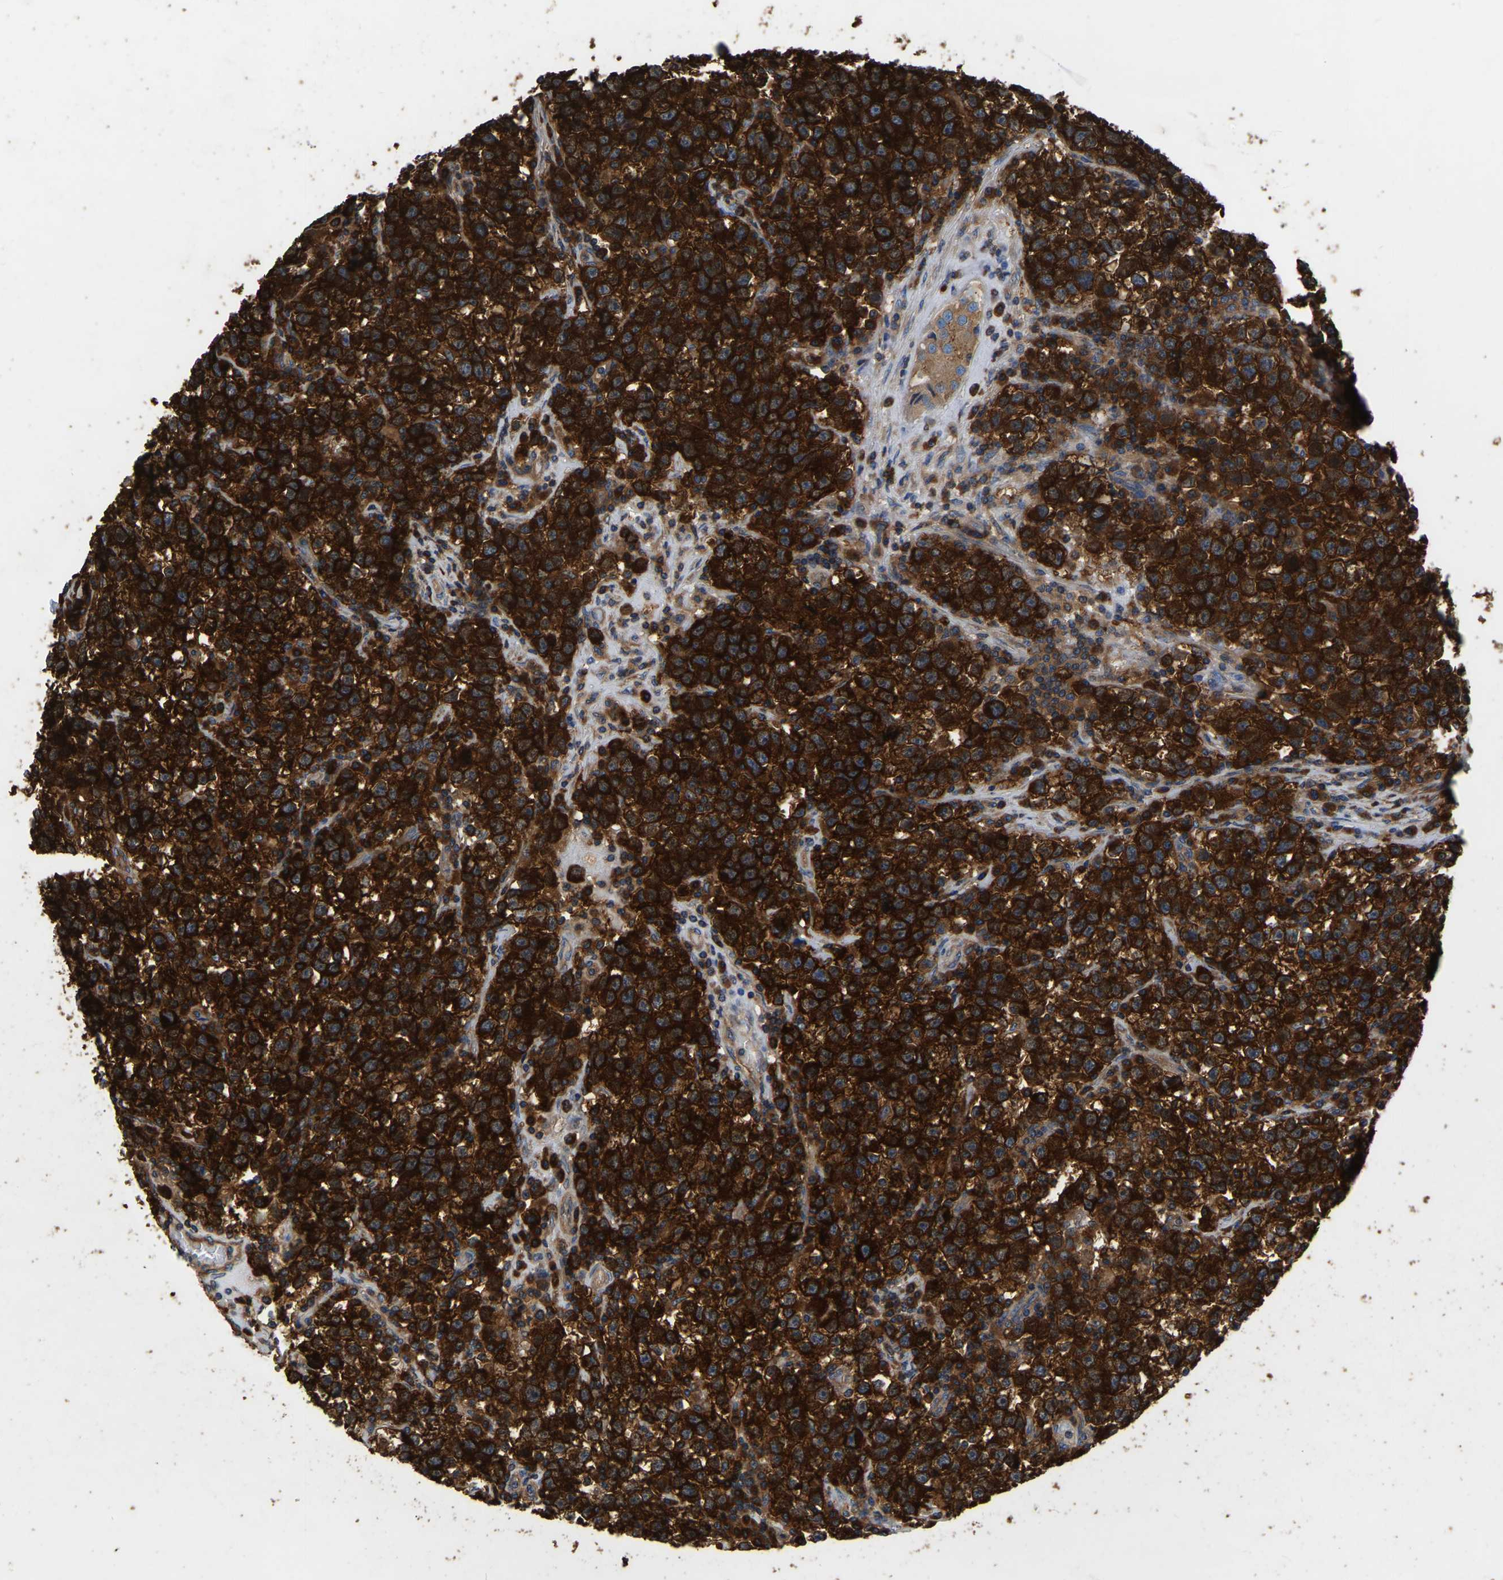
{"staining": {"intensity": "strong", "quantity": ">75%", "location": "cytoplasmic/membranous"}, "tissue": "testis cancer", "cell_type": "Tumor cells", "image_type": "cancer", "snomed": [{"axis": "morphology", "description": "Seminoma, NOS"}, {"axis": "topography", "description": "Testis"}], "caption": "Protein staining by IHC demonstrates strong cytoplasmic/membranous expression in about >75% of tumor cells in seminoma (testis).", "gene": "GARS1", "patient": {"sex": "male", "age": 22}}